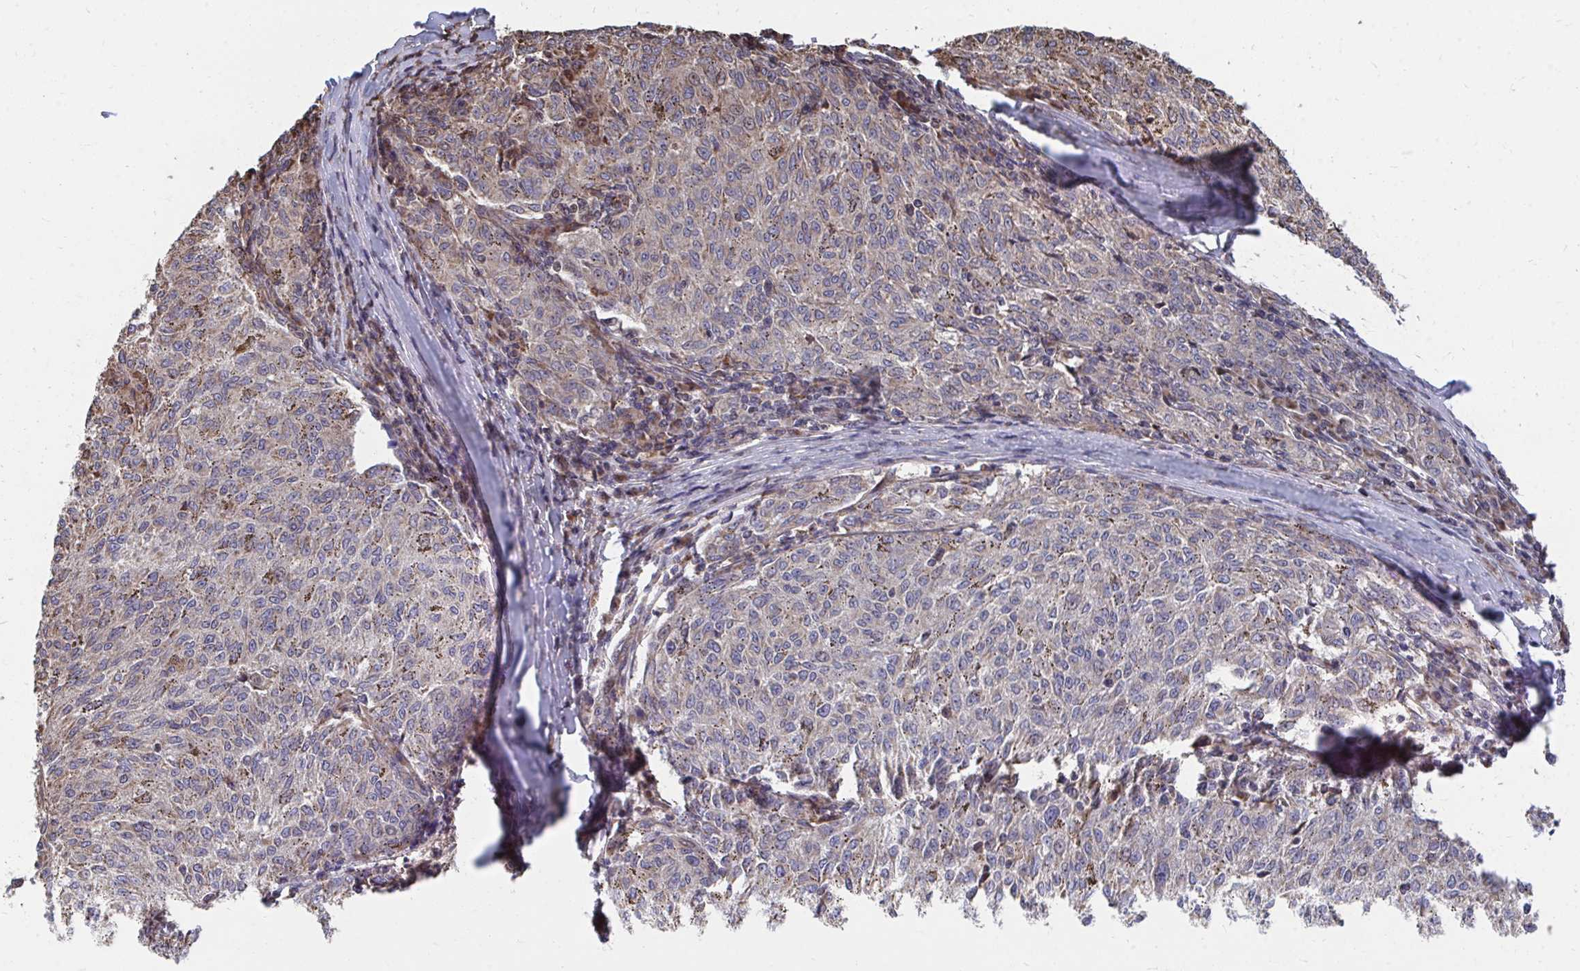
{"staining": {"intensity": "moderate", "quantity": "<25%", "location": "cytoplasmic/membranous"}, "tissue": "melanoma", "cell_type": "Tumor cells", "image_type": "cancer", "snomed": [{"axis": "morphology", "description": "Malignant melanoma, NOS"}, {"axis": "topography", "description": "Skin"}], "caption": "This is an image of immunohistochemistry staining of malignant melanoma, which shows moderate staining in the cytoplasmic/membranous of tumor cells.", "gene": "FAM89A", "patient": {"sex": "female", "age": 72}}